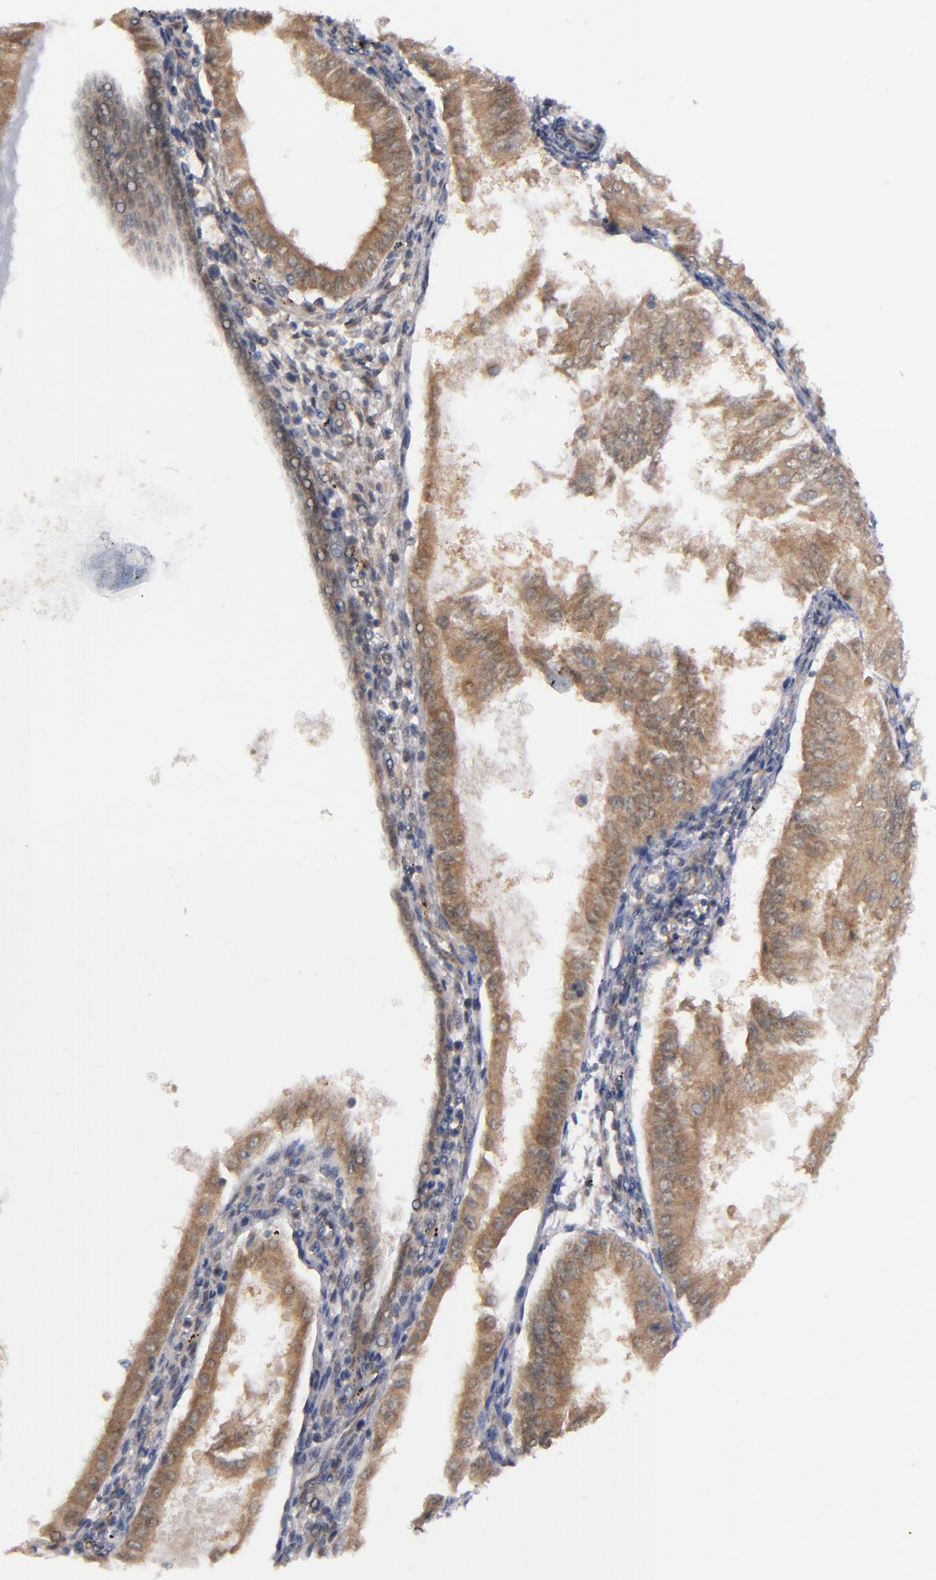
{"staining": {"intensity": "moderate", "quantity": ">75%", "location": "cytoplasmic/membranous"}, "tissue": "endometrial cancer", "cell_type": "Tumor cells", "image_type": "cancer", "snomed": [{"axis": "morphology", "description": "Adenocarcinoma, NOS"}, {"axis": "topography", "description": "Endometrium"}], "caption": "Endometrial cancer was stained to show a protein in brown. There is medium levels of moderate cytoplasmic/membranous expression in about >75% of tumor cells. (Stains: DAB (3,3'-diaminobenzidine) in brown, nuclei in blue, Microscopy: brightfield microscopy at high magnification).", "gene": "ALG13", "patient": {"sex": "female", "age": 53}}